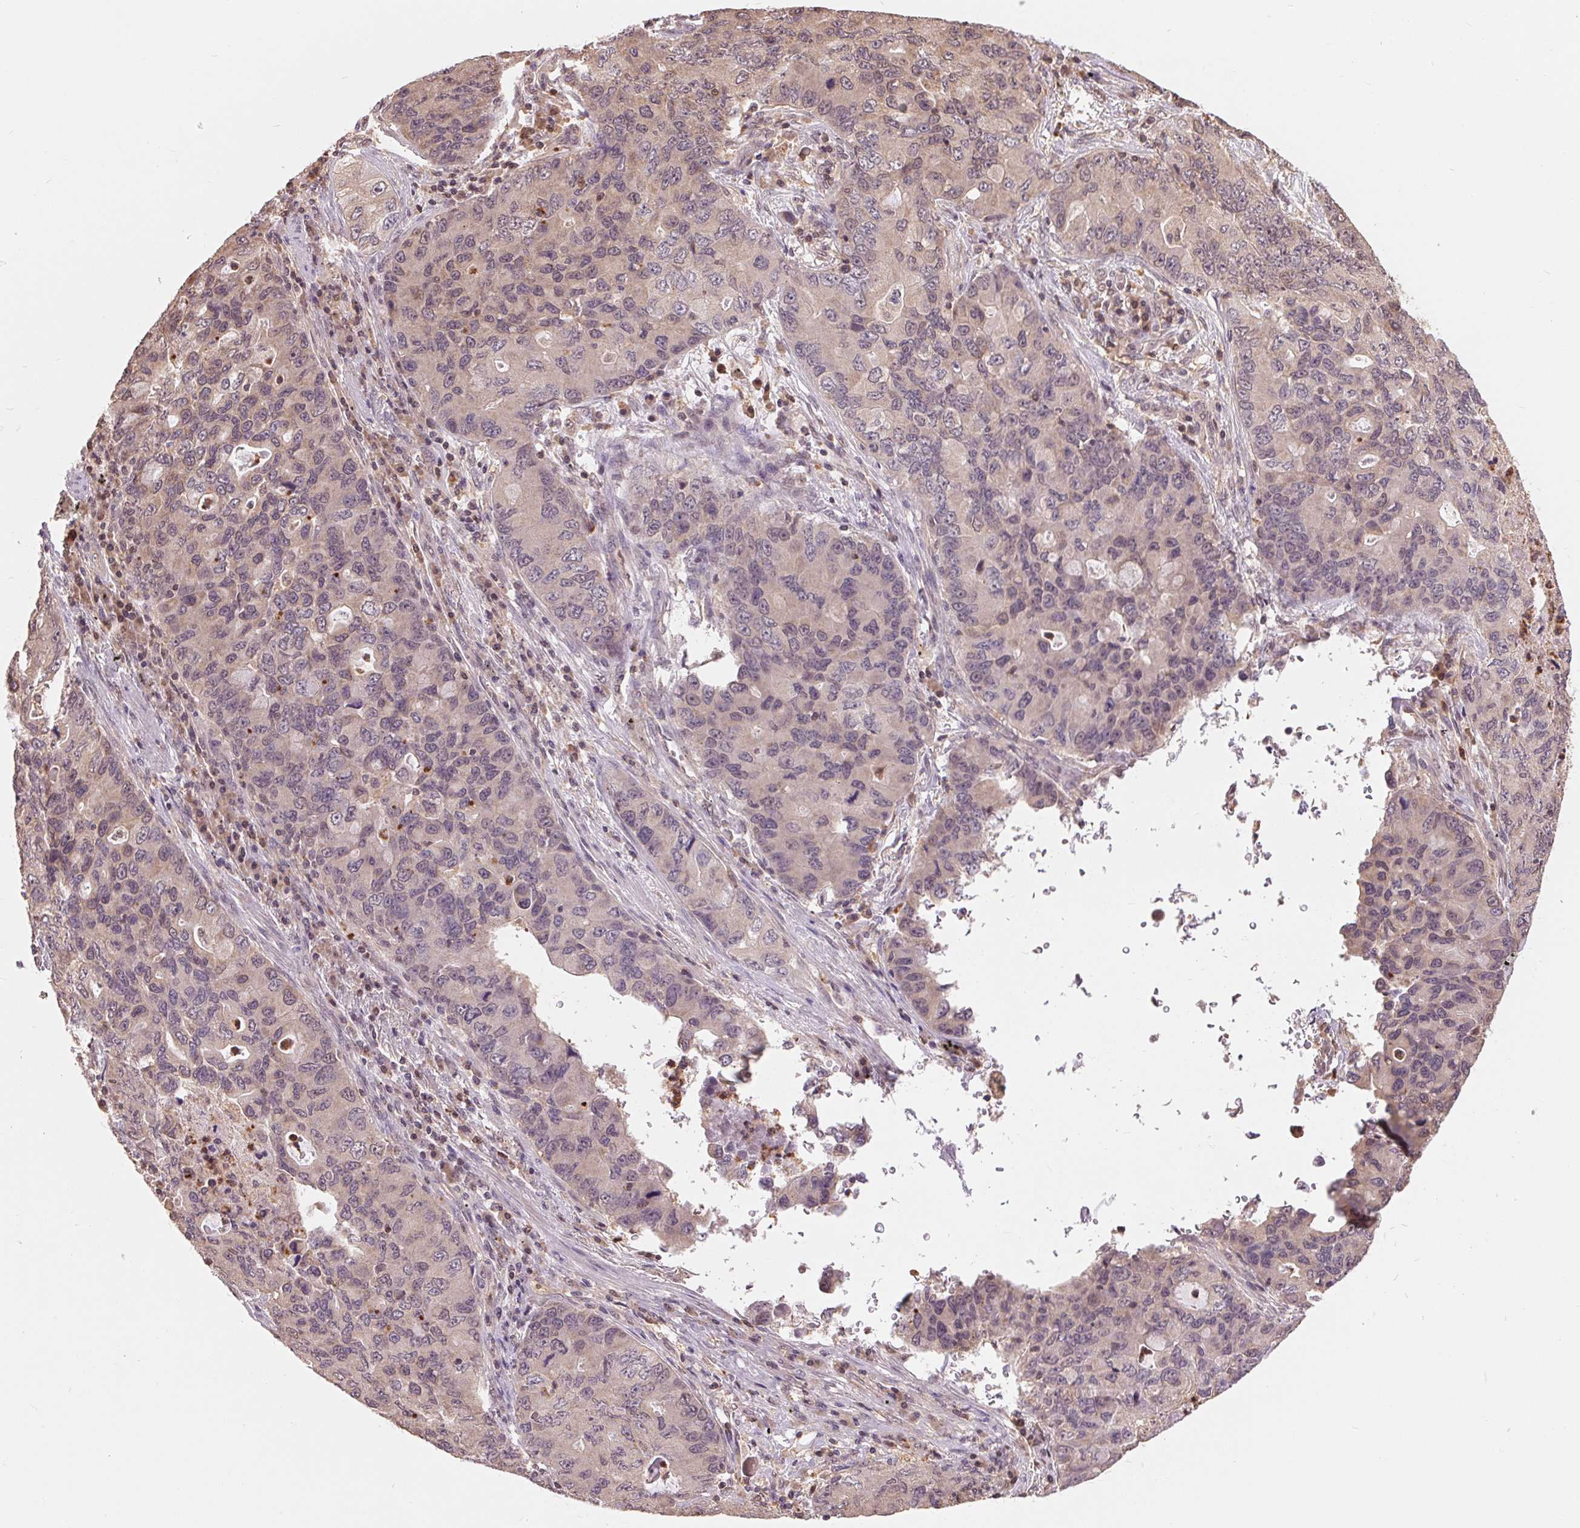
{"staining": {"intensity": "weak", "quantity": "<25%", "location": "nuclear"}, "tissue": "lung cancer", "cell_type": "Tumor cells", "image_type": "cancer", "snomed": [{"axis": "morphology", "description": "Adenocarcinoma, NOS"}, {"axis": "morphology", "description": "Adenocarcinoma, metastatic, NOS"}, {"axis": "topography", "description": "Lymph node"}, {"axis": "topography", "description": "Lung"}], "caption": "Immunohistochemical staining of human lung cancer (adenocarcinoma) shows no significant positivity in tumor cells.", "gene": "TMEM273", "patient": {"sex": "female", "age": 54}}